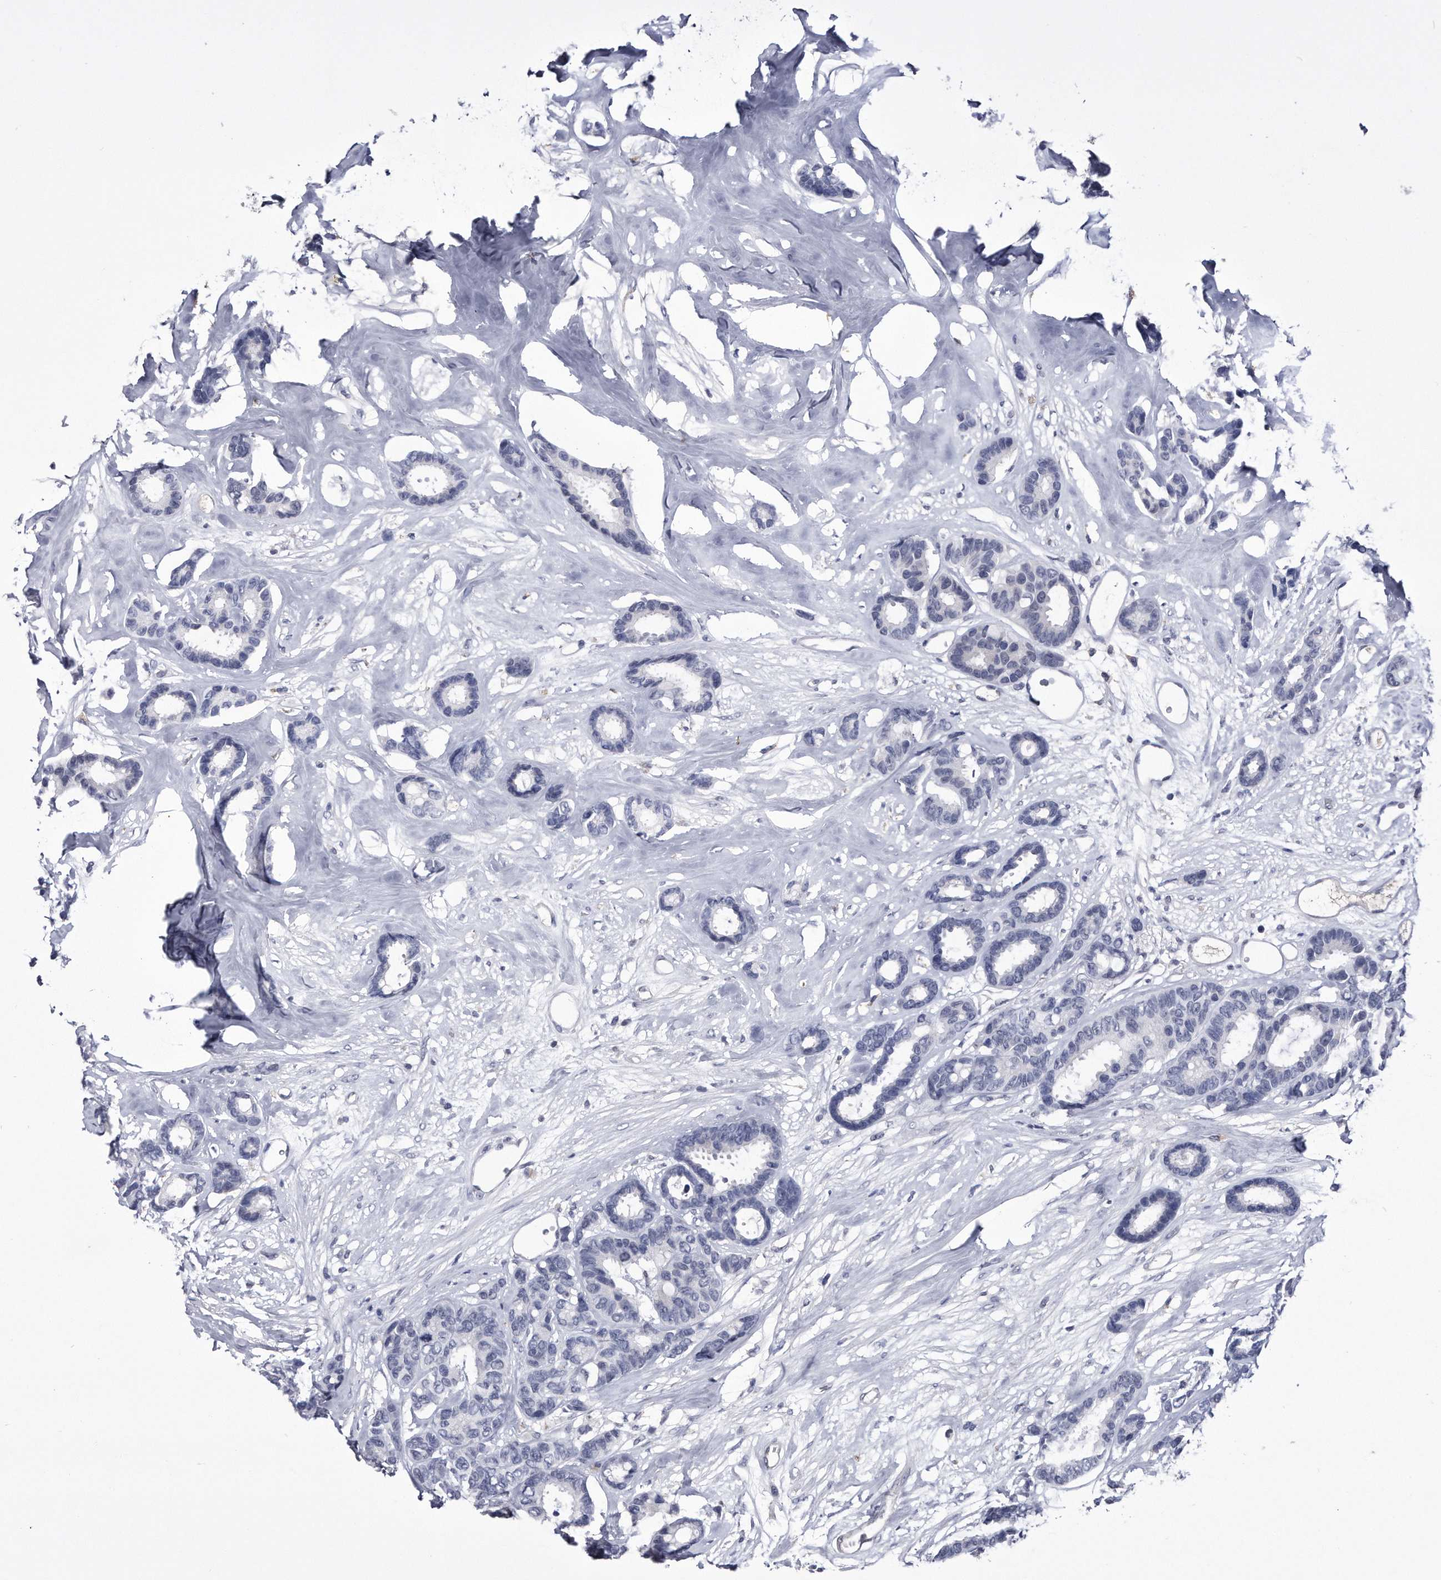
{"staining": {"intensity": "negative", "quantity": "none", "location": "none"}, "tissue": "breast cancer", "cell_type": "Tumor cells", "image_type": "cancer", "snomed": [{"axis": "morphology", "description": "Duct carcinoma"}, {"axis": "topography", "description": "Breast"}], "caption": "High power microscopy photomicrograph of an IHC photomicrograph of infiltrating ductal carcinoma (breast), revealing no significant expression in tumor cells.", "gene": "KCTD8", "patient": {"sex": "female", "age": 87}}